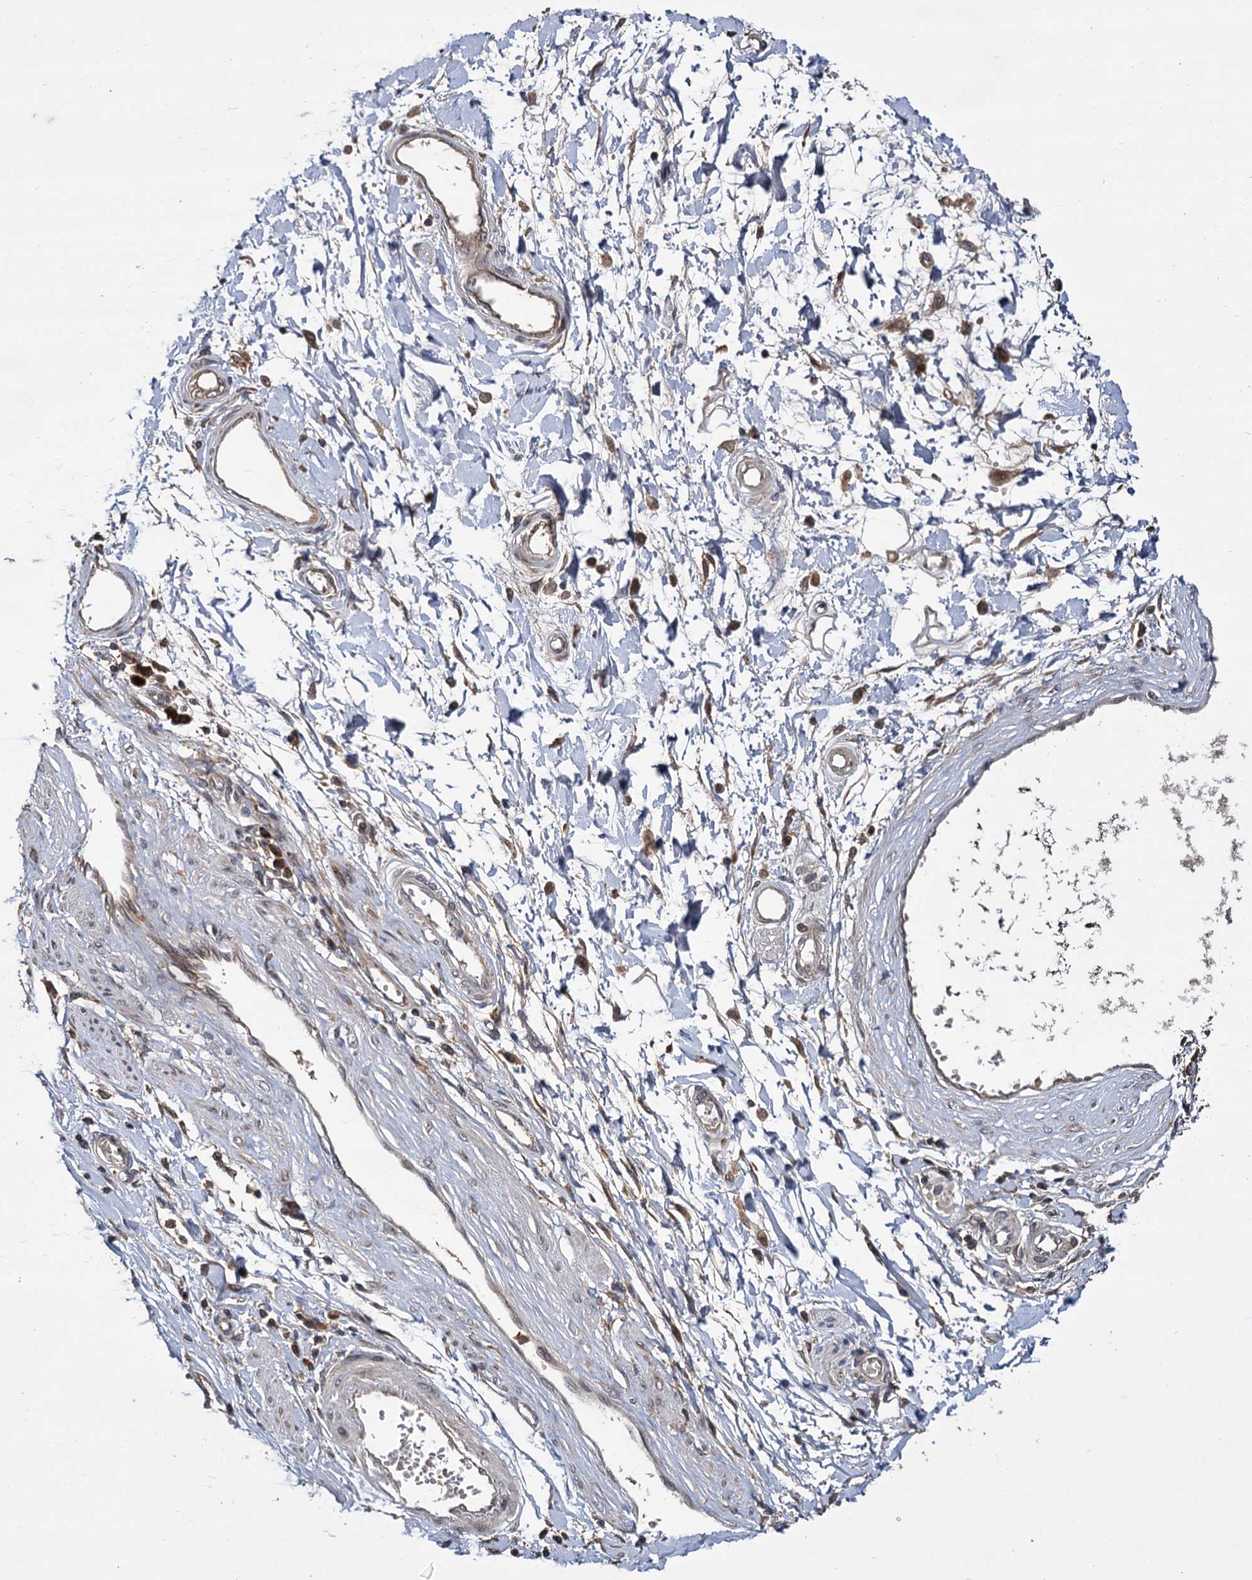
{"staining": {"intensity": "weak", "quantity": ">75%", "location": "cytoplasmic/membranous"}, "tissue": "stomach cancer", "cell_type": "Tumor cells", "image_type": "cancer", "snomed": [{"axis": "morphology", "description": "Adenocarcinoma, NOS"}, {"axis": "topography", "description": "Stomach"}], "caption": "Weak cytoplasmic/membranous staining for a protein is identified in approximately >75% of tumor cells of adenocarcinoma (stomach) using IHC.", "gene": "INPPL1", "patient": {"sex": "male", "age": 59}}